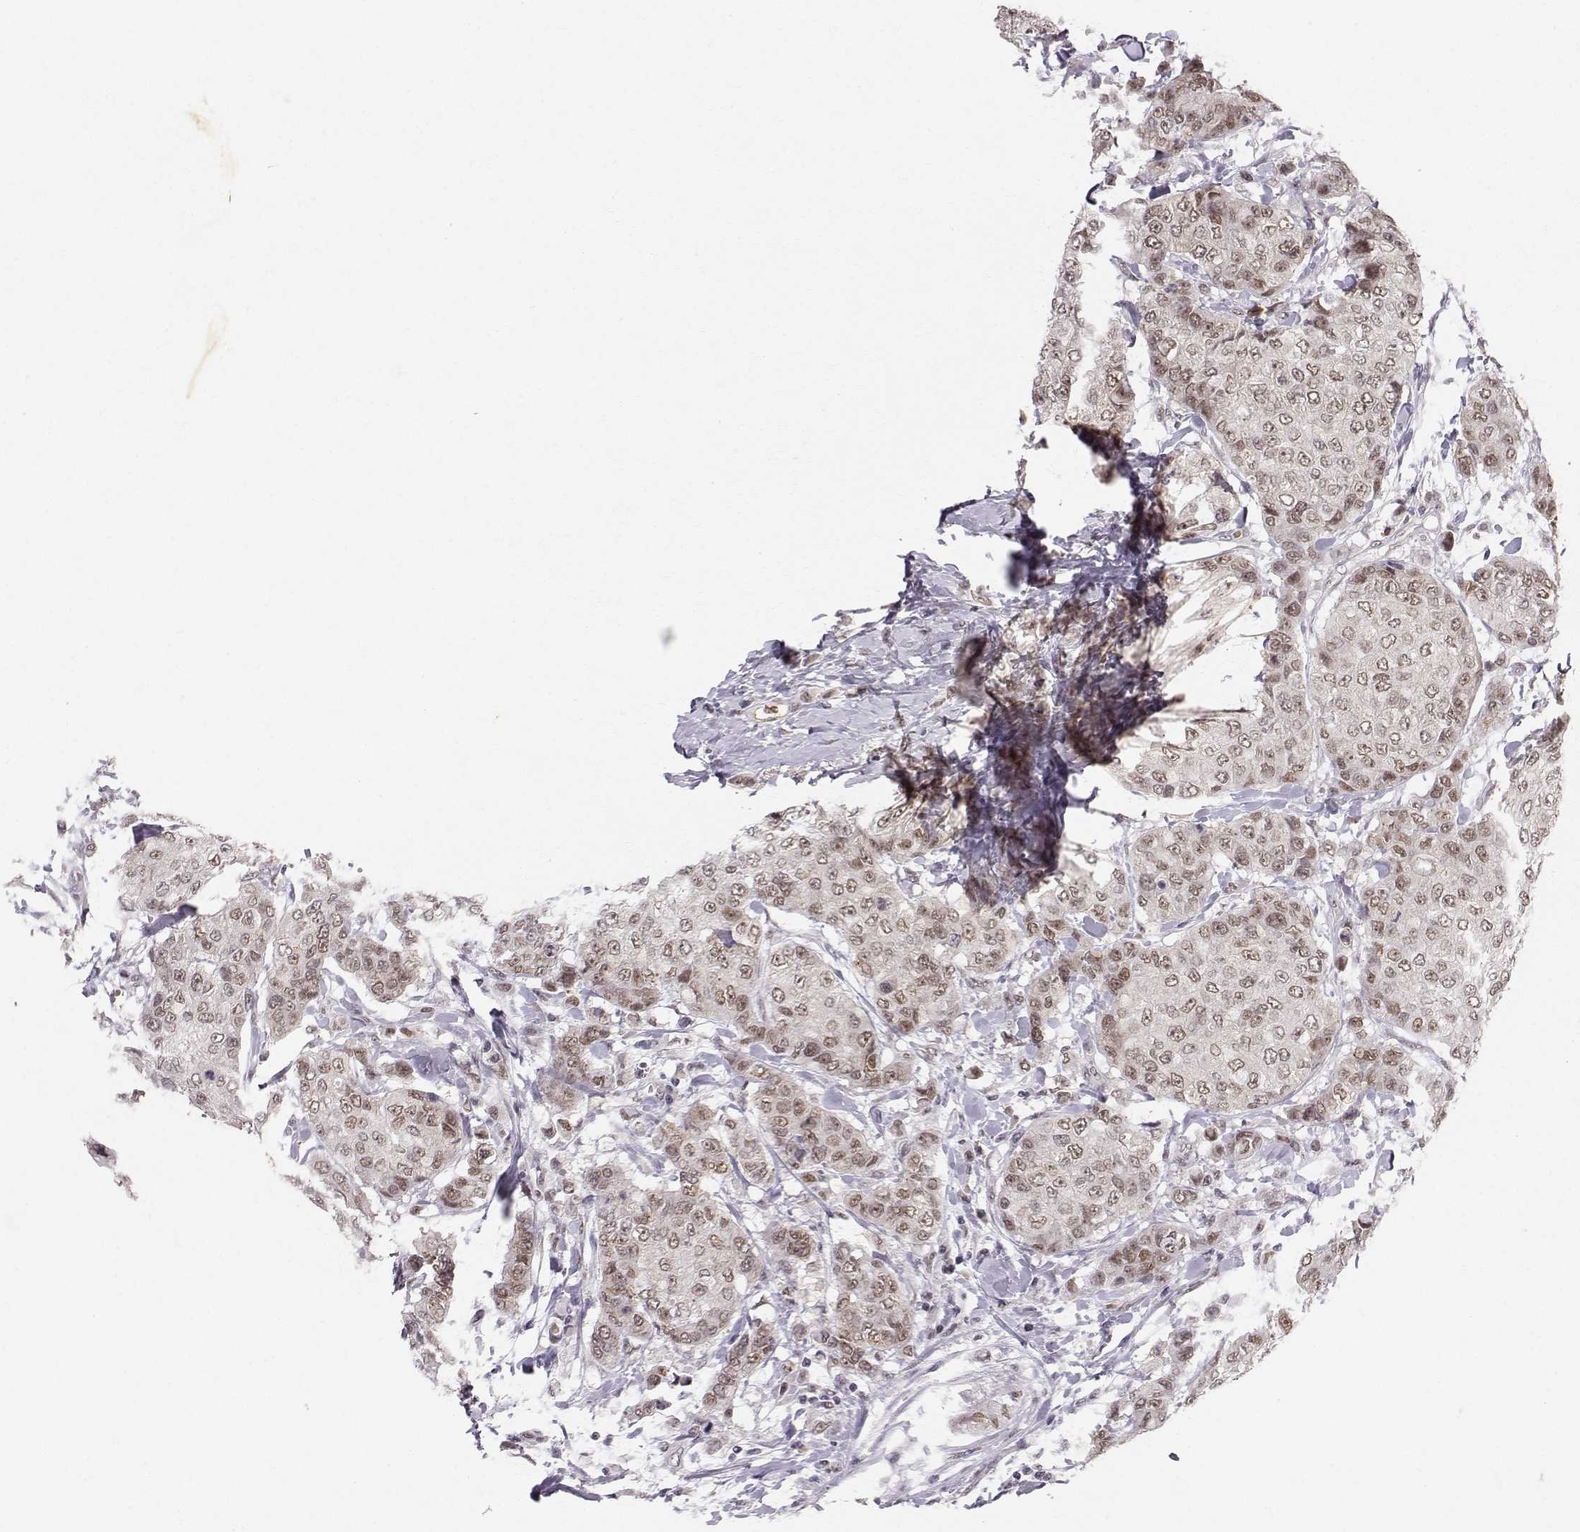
{"staining": {"intensity": "moderate", "quantity": "25%-75%", "location": "cytoplasmic/membranous,nuclear"}, "tissue": "breast cancer", "cell_type": "Tumor cells", "image_type": "cancer", "snomed": [{"axis": "morphology", "description": "Duct carcinoma"}, {"axis": "topography", "description": "Breast"}], "caption": "Immunohistochemistry image of human breast cancer (infiltrating ductal carcinoma) stained for a protein (brown), which exhibits medium levels of moderate cytoplasmic/membranous and nuclear expression in approximately 25%-75% of tumor cells.", "gene": "RPP38", "patient": {"sex": "female", "age": 27}}